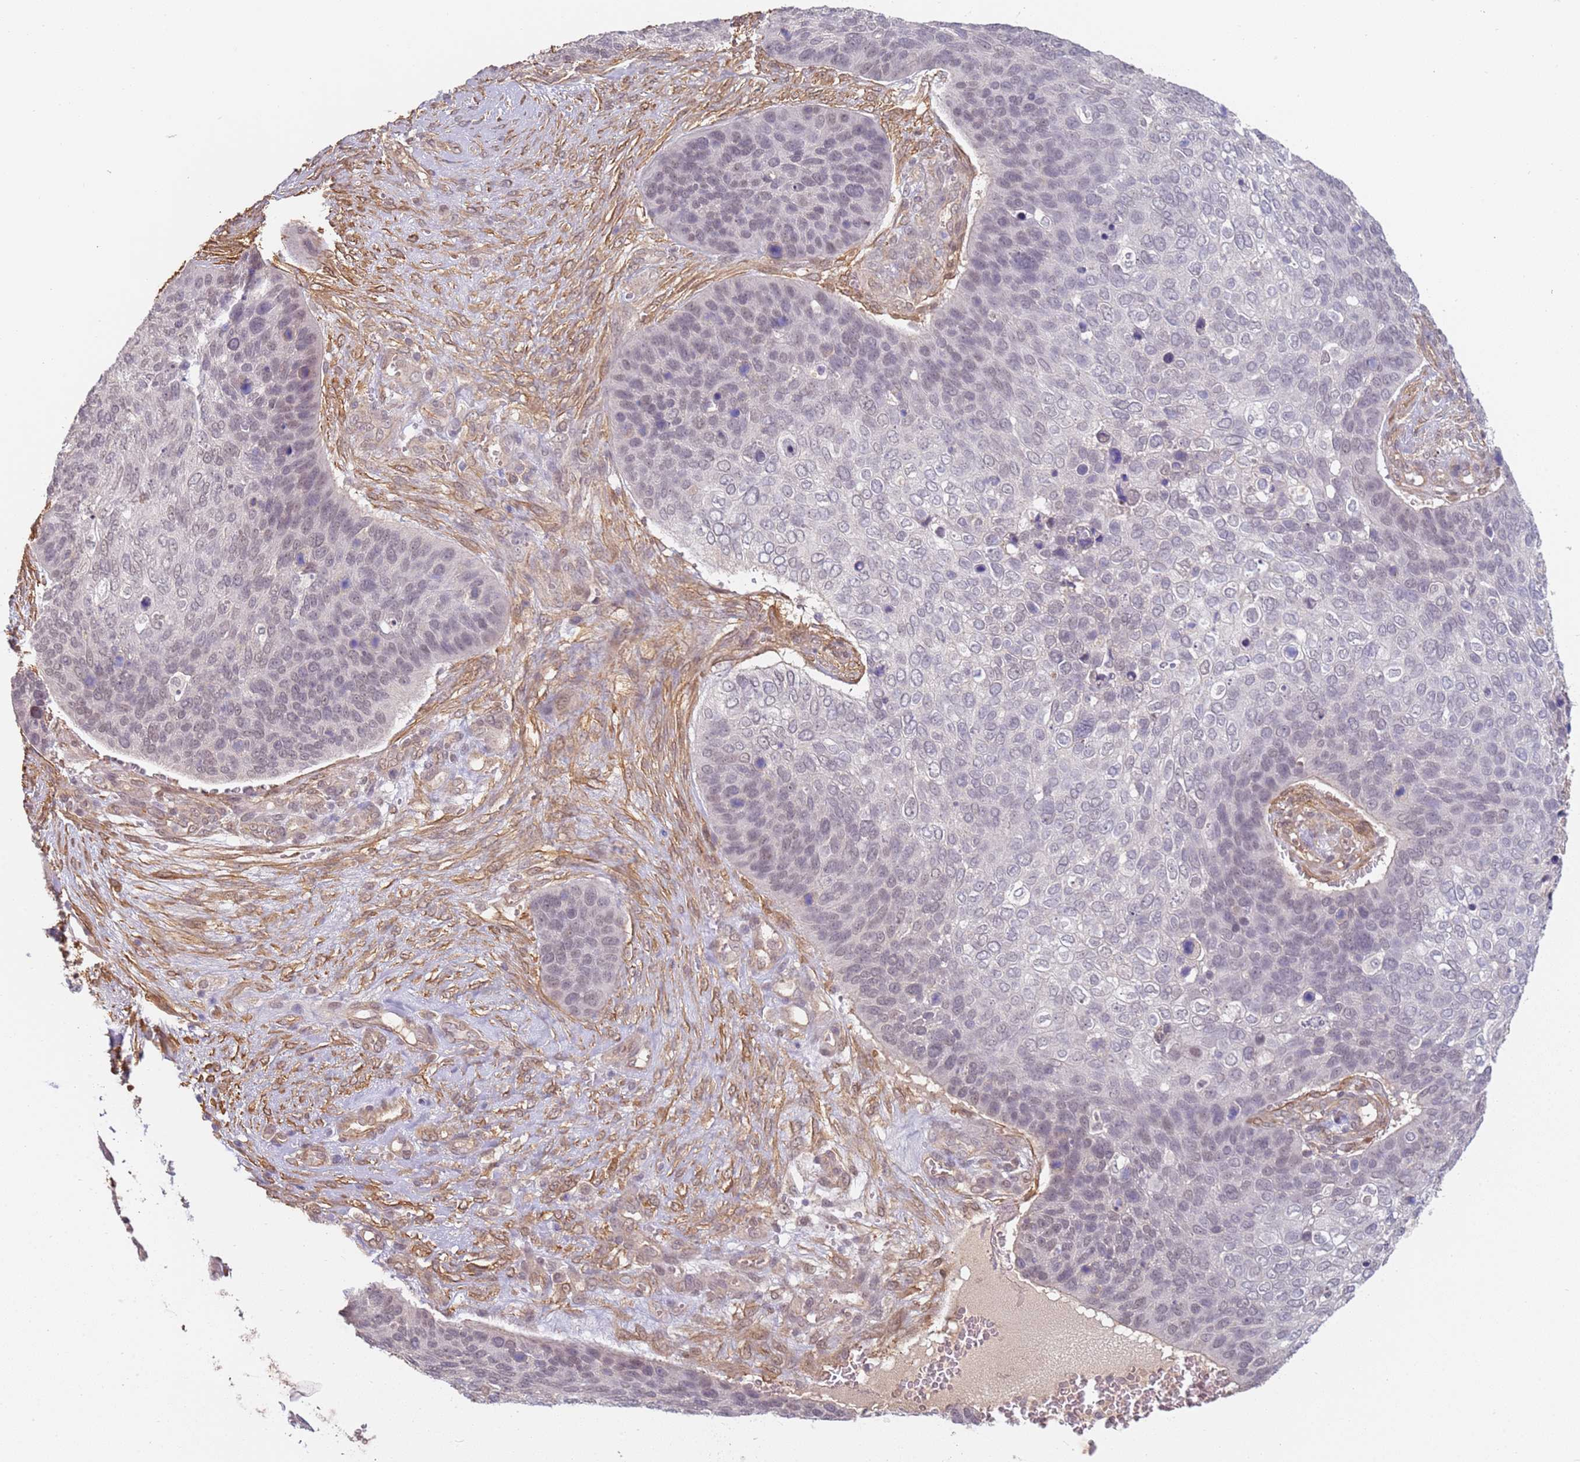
{"staining": {"intensity": "negative", "quantity": "none", "location": "none"}, "tissue": "skin cancer", "cell_type": "Tumor cells", "image_type": "cancer", "snomed": [{"axis": "morphology", "description": "Basal cell carcinoma"}, {"axis": "topography", "description": "Skin"}], "caption": "This image is of skin basal cell carcinoma stained with immunohistochemistry (IHC) to label a protein in brown with the nuclei are counter-stained blue. There is no staining in tumor cells.", "gene": "WDR93", "patient": {"sex": "female", "age": 74}}